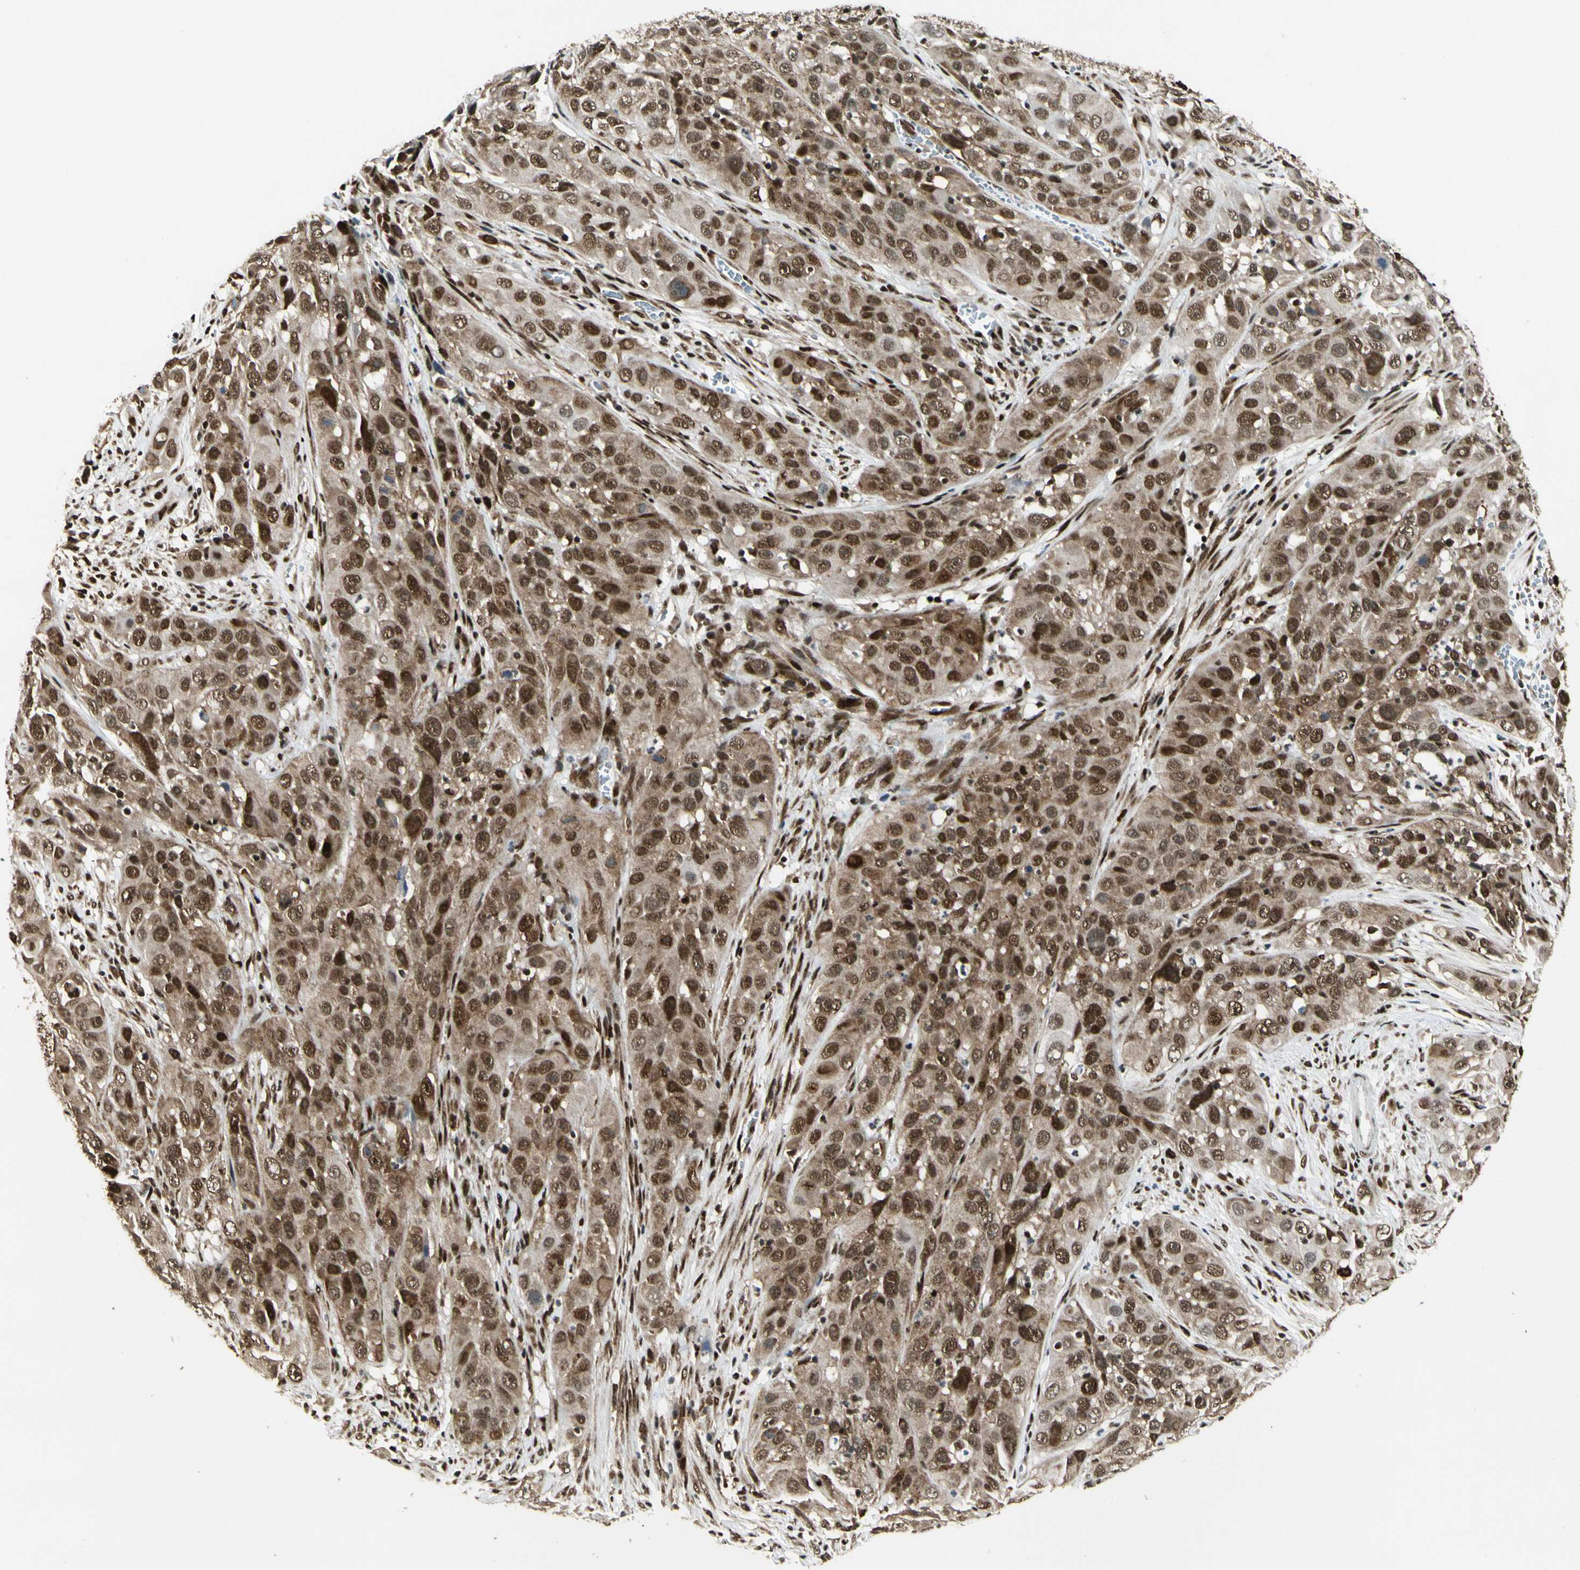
{"staining": {"intensity": "strong", "quantity": ">75%", "location": "cytoplasmic/membranous,nuclear"}, "tissue": "cervical cancer", "cell_type": "Tumor cells", "image_type": "cancer", "snomed": [{"axis": "morphology", "description": "Squamous cell carcinoma, NOS"}, {"axis": "topography", "description": "Cervix"}], "caption": "This is an image of immunohistochemistry staining of squamous cell carcinoma (cervical), which shows strong staining in the cytoplasmic/membranous and nuclear of tumor cells.", "gene": "FUS", "patient": {"sex": "female", "age": 32}}